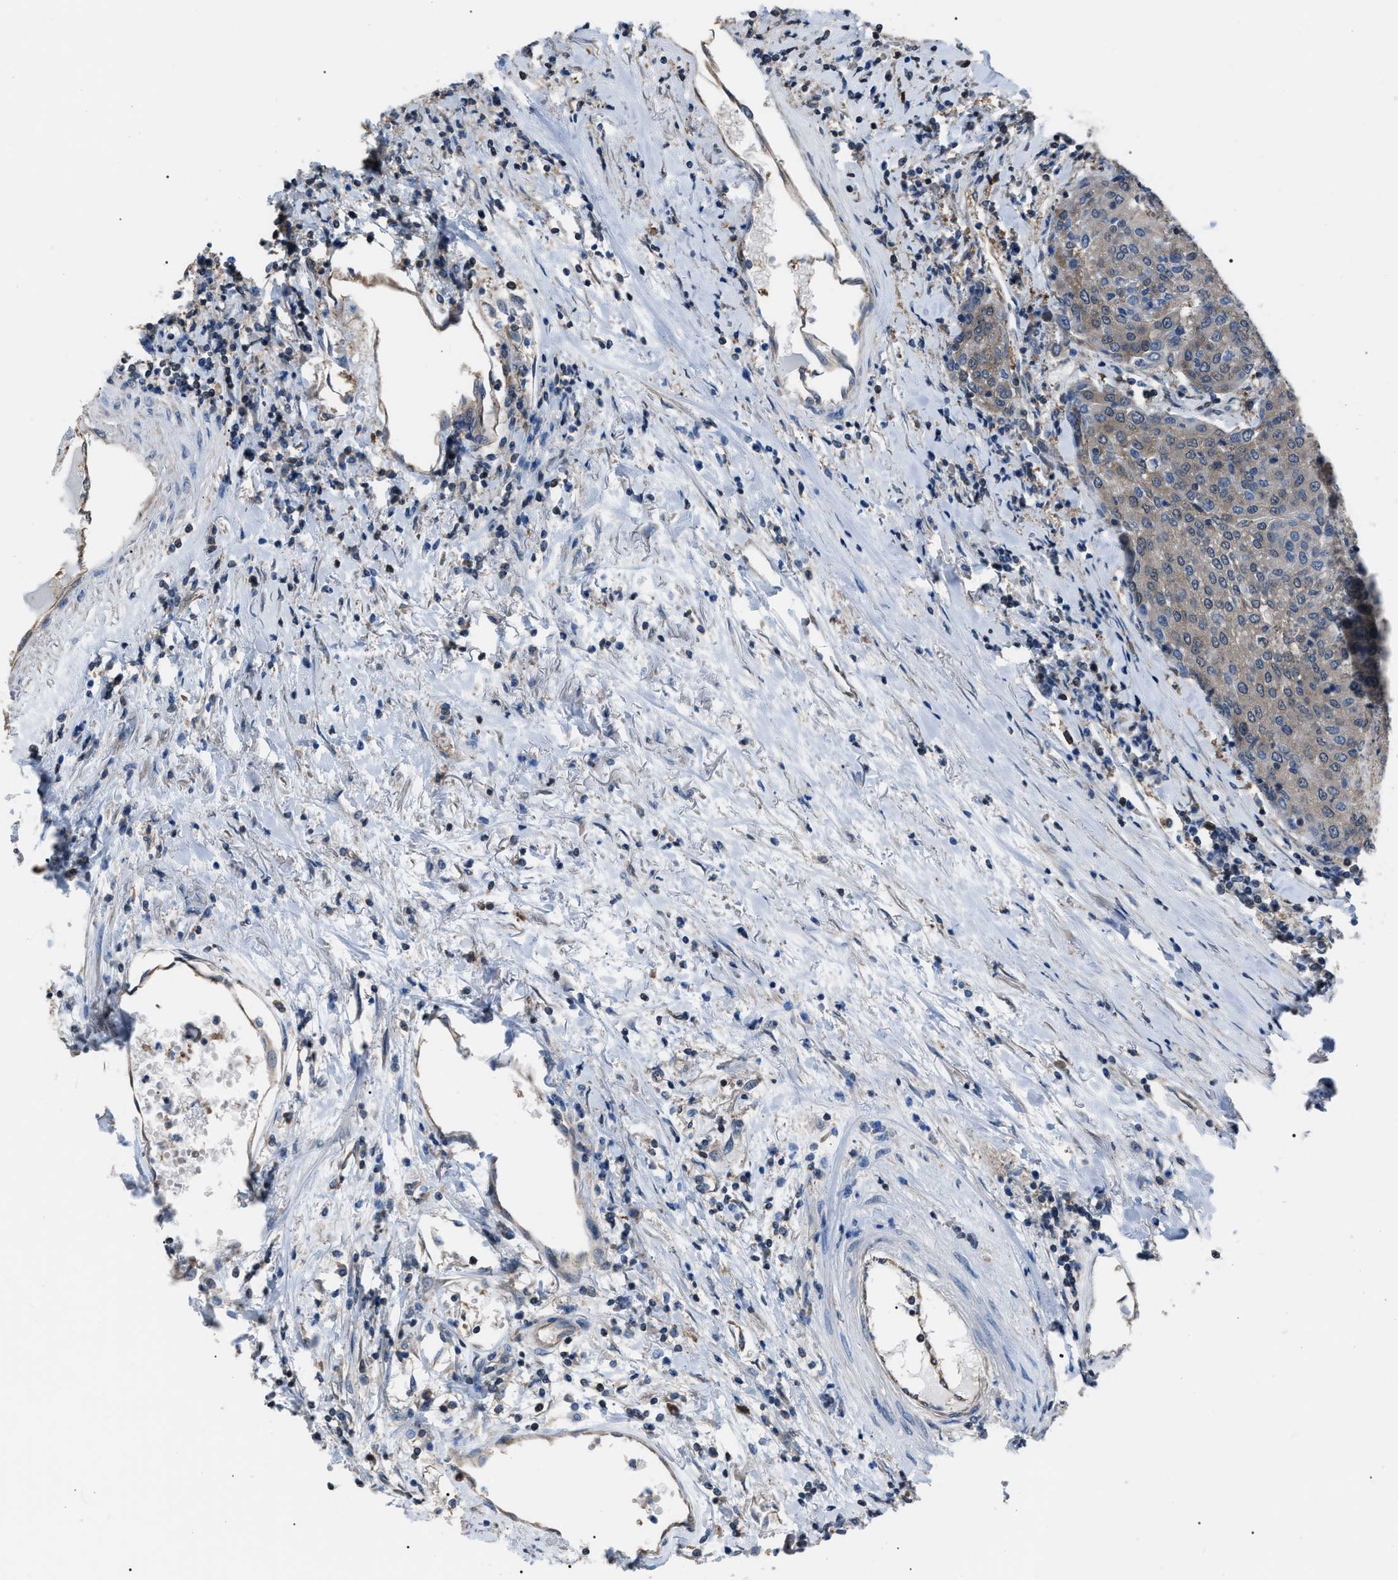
{"staining": {"intensity": "weak", "quantity": "<25%", "location": "cytoplasmic/membranous"}, "tissue": "urothelial cancer", "cell_type": "Tumor cells", "image_type": "cancer", "snomed": [{"axis": "morphology", "description": "Urothelial carcinoma, High grade"}, {"axis": "topography", "description": "Urinary bladder"}], "caption": "High magnification brightfield microscopy of urothelial carcinoma (high-grade) stained with DAB (brown) and counterstained with hematoxylin (blue): tumor cells show no significant expression.", "gene": "PDCD5", "patient": {"sex": "female", "age": 85}}